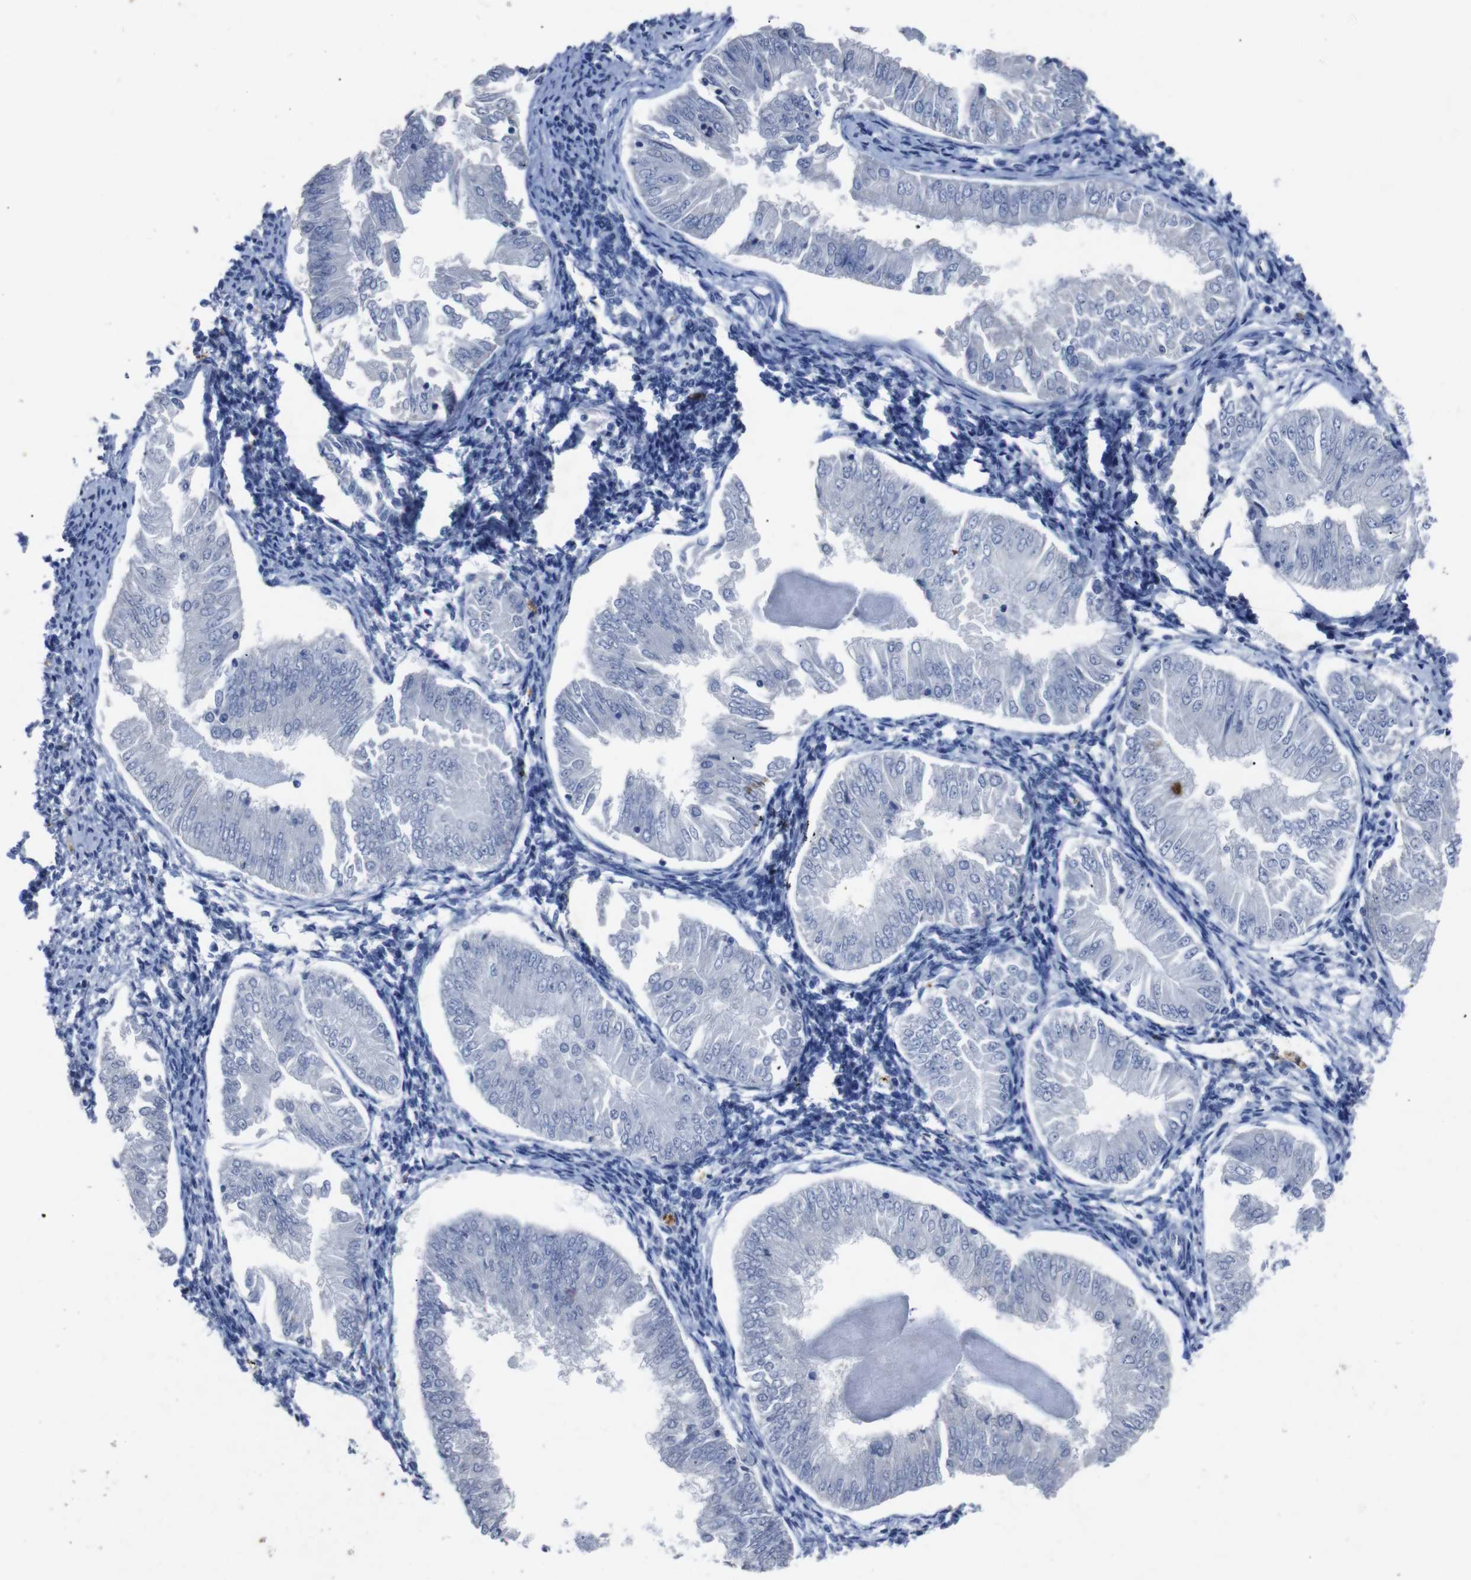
{"staining": {"intensity": "negative", "quantity": "none", "location": "none"}, "tissue": "endometrial cancer", "cell_type": "Tumor cells", "image_type": "cancer", "snomed": [{"axis": "morphology", "description": "Adenocarcinoma, NOS"}, {"axis": "topography", "description": "Endometrium"}], "caption": "Photomicrograph shows no significant protein expression in tumor cells of endometrial cancer. (Immunohistochemistry, brightfield microscopy, high magnification).", "gene": "GJB2", "patient": {"sex": "female", "age": 53}}